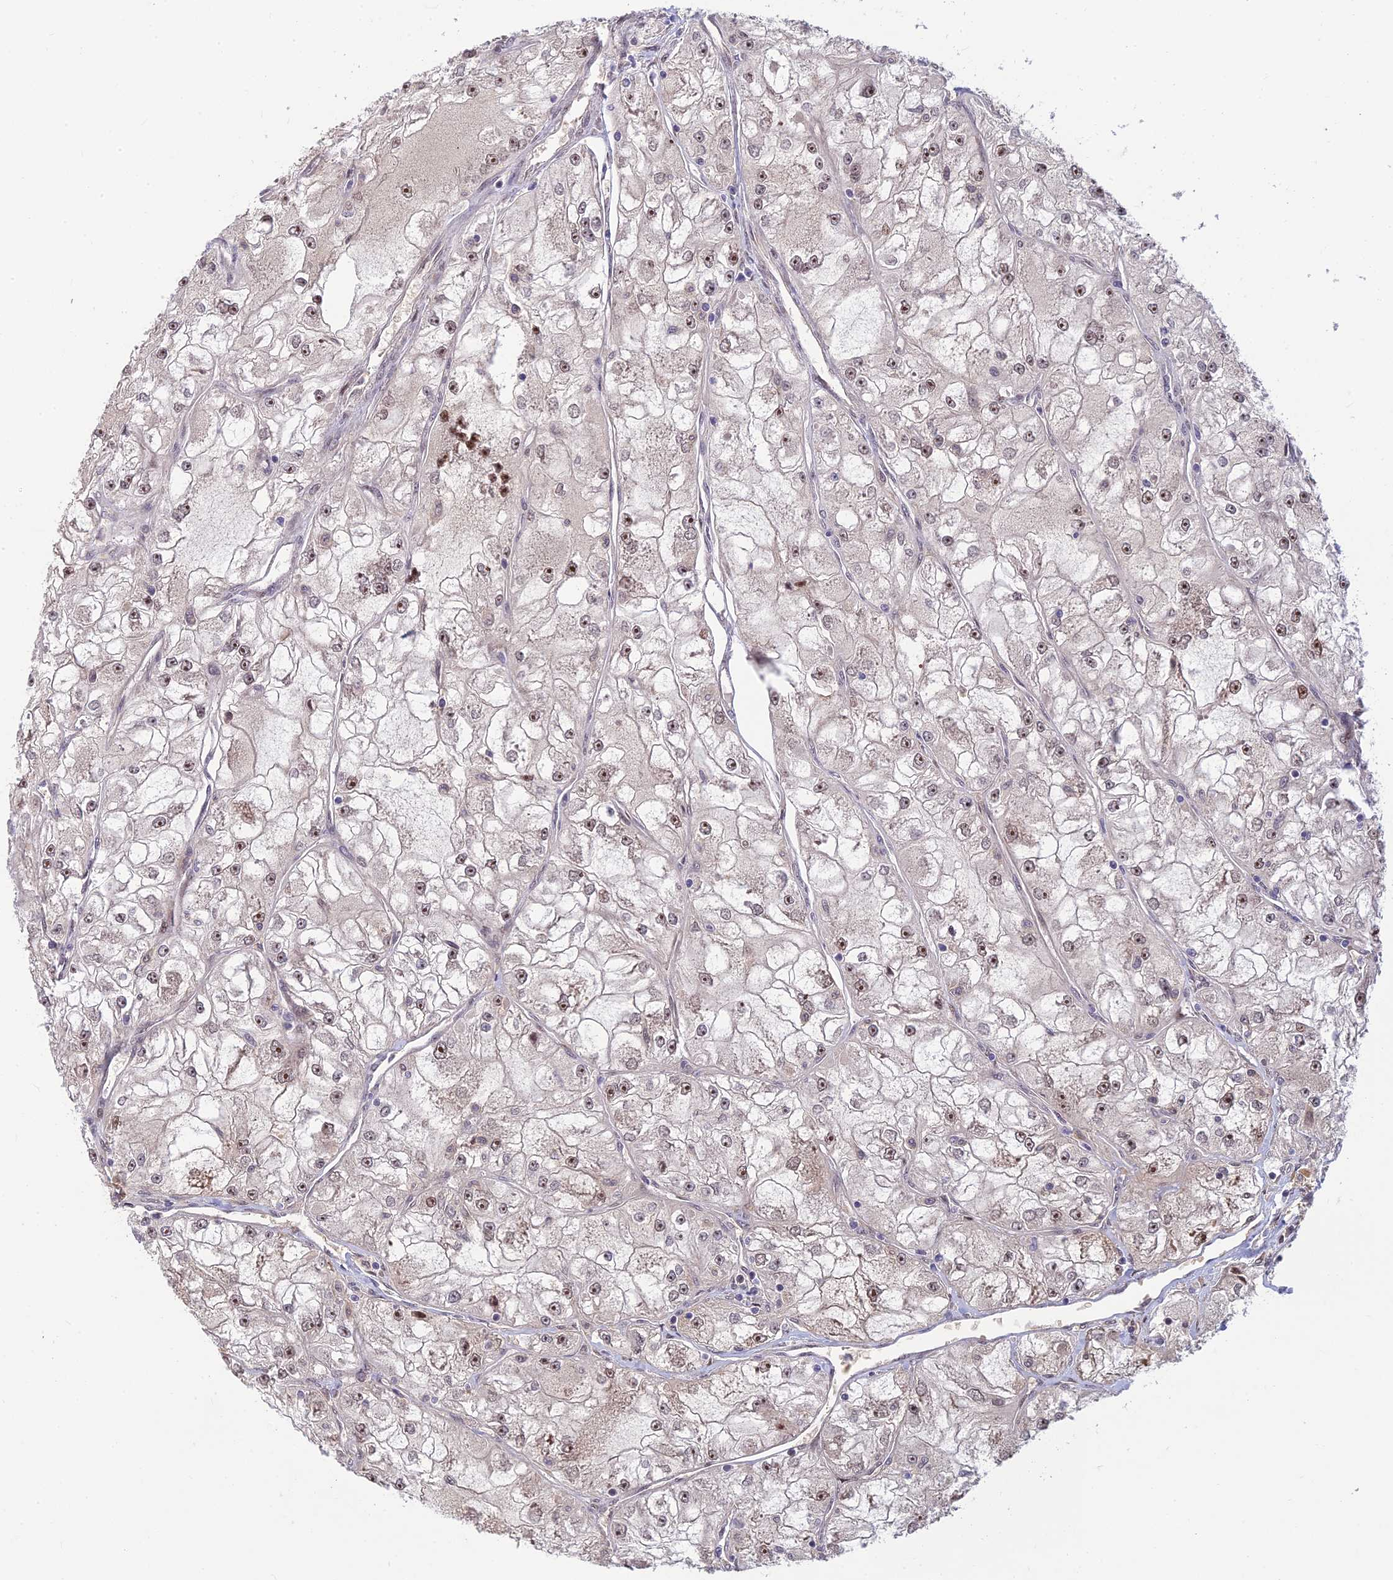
{"staining": {"intensity": "weak", "quantity": "<25%", "location": "nuclear"}, "tissue": "renal cancer", "cell_type": "Tumor cells", "image_type": "cancer", "snomed": [{"axis": "morphology", "description": "Adenocarcinoma, NOS"}, {"axis": "topography", "description": "Kidney"}], "caption": "Micrograph shows no protein staining in tumor cells of renal cancer (adenocarcinoma) tissue.", "gene": "UFSP2", "patient": {"sex": "female", "age": 72}}